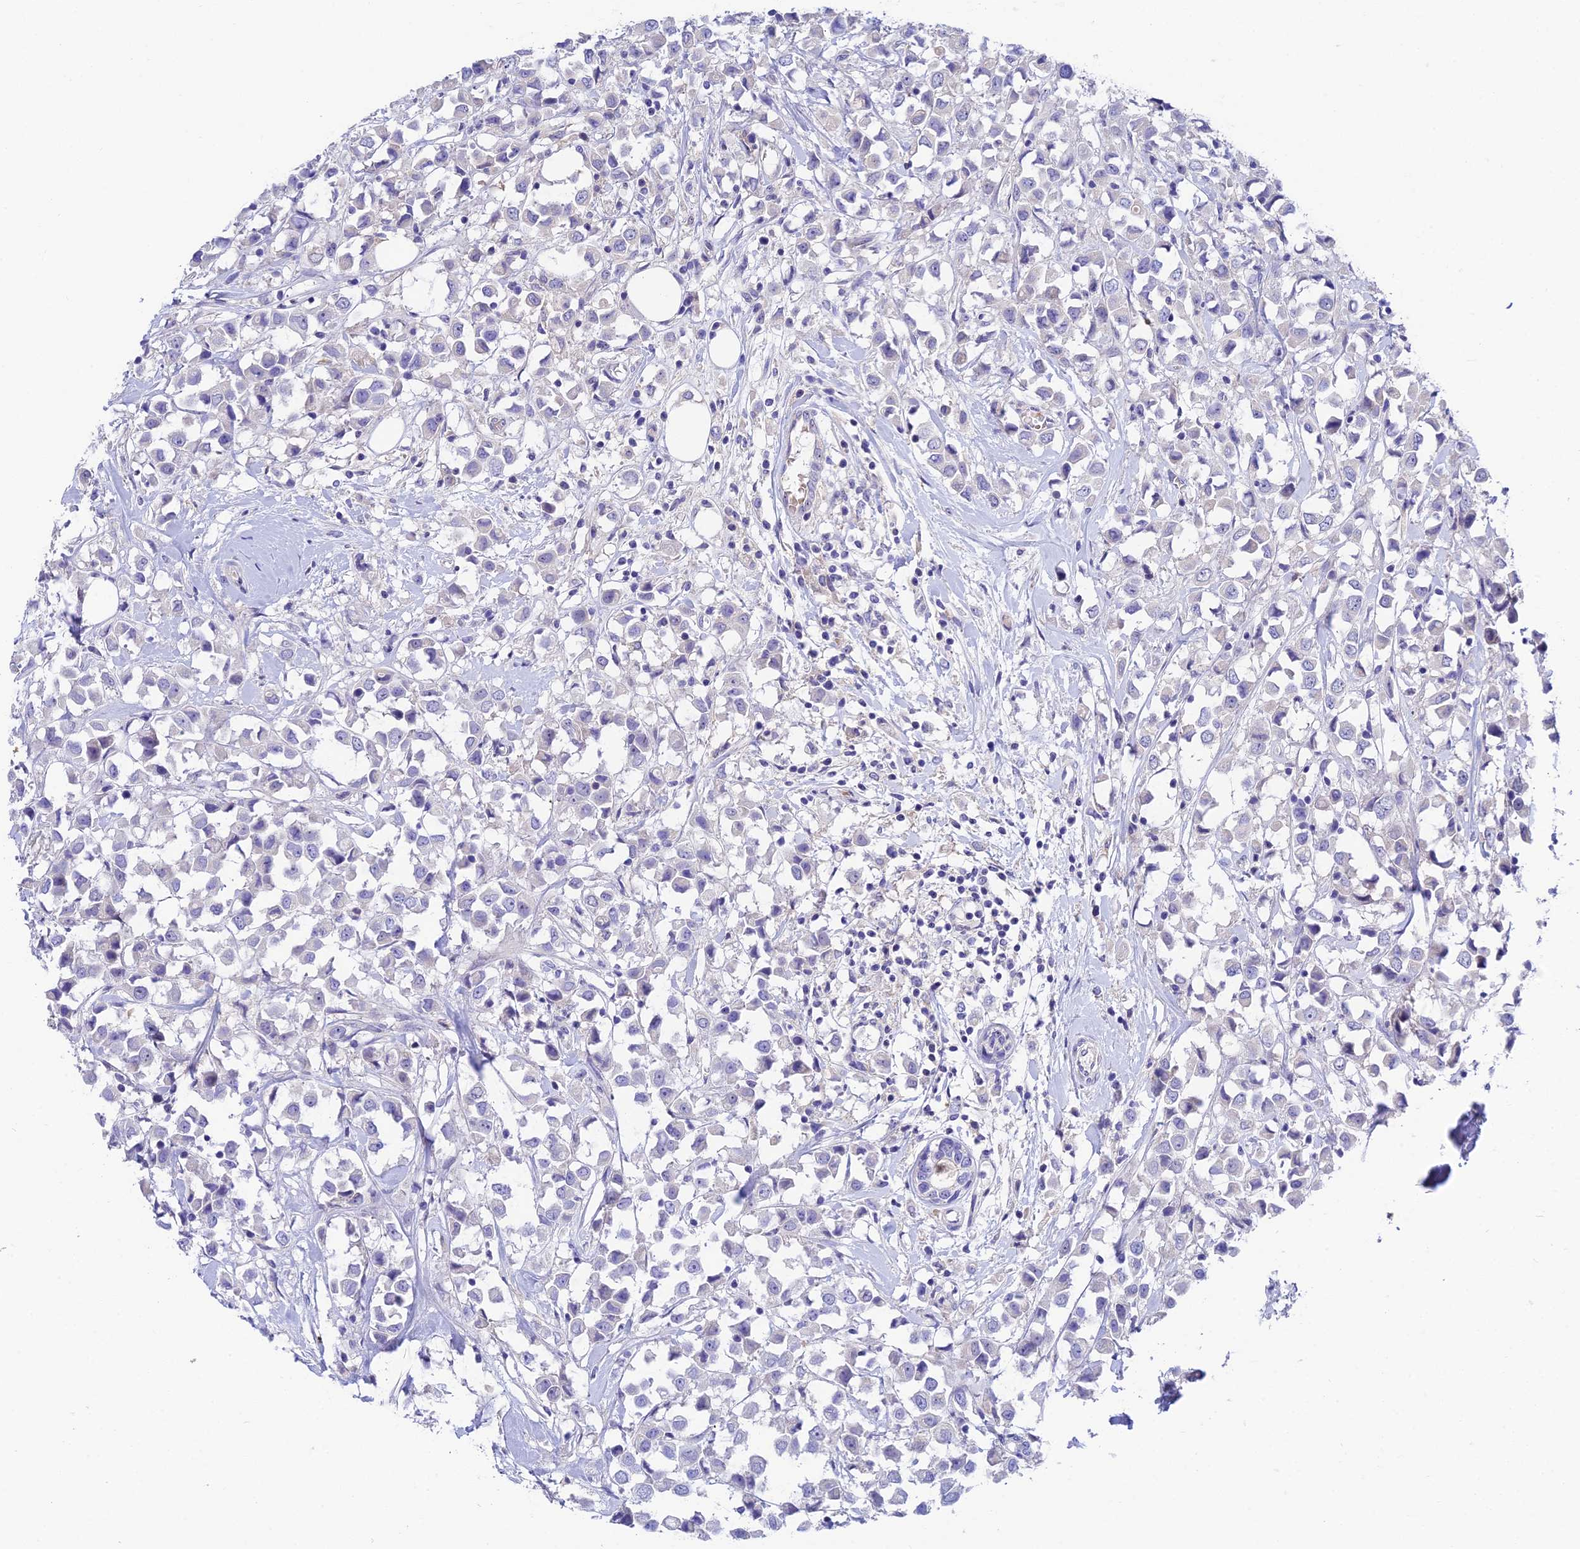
{"staining": {"intensity": "negative", "quantity": "none", "location": "none"}, "tissue": "breast cancer", "cell_type": "Tumor cells", "image_type": "cancer", "snomed": [{"axis": "morphology", "description": "Duct carcinoma"}, {"axis": "topography", "description": "Breast"}], "caption": "Immunohistochemical staining of human breast cancer (invasive ductal carcinoma) exhibits no significant expression in tumor cells. Nuclei are stained in blue.", "gene": "DUSP29", "patient": {"sex": "female", "age": 61}}